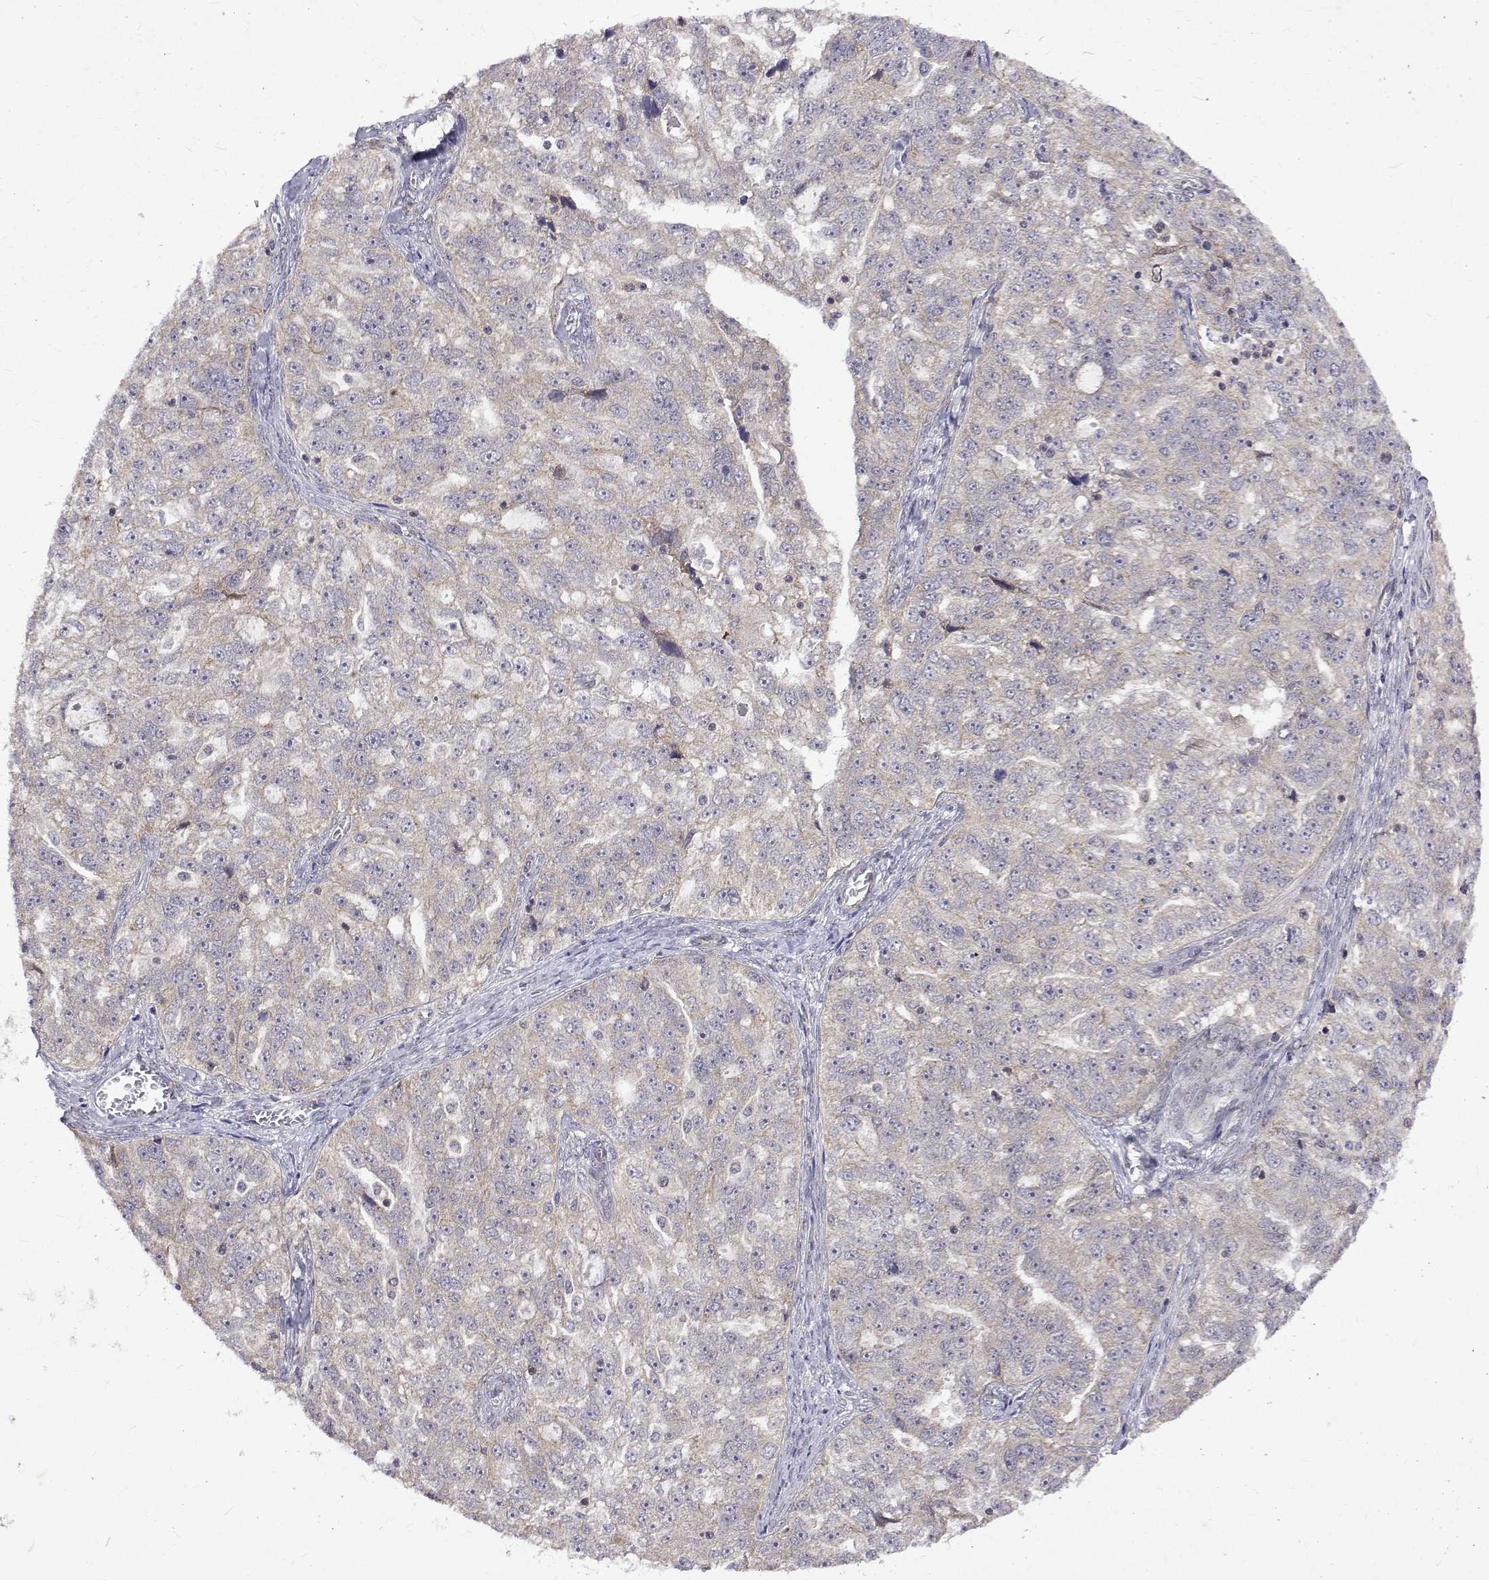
{"staining": {"intensity": "negative", "quantity": "none", "location": "none"}, "tissue": "ovarian cancer", "cell_type": "Tumor cells", "image_type": "cancer", "snomed": [{"axis": "morphology", "description": "Cystadenocarcinoma, serous, NOS"}, {"axis": "topography", "description": "Ovary"}], "caption": "This histopathology image is of ovarian cancer (serous cystadenocarcinoma) stained with immunohistochemistry (IHC) to label a protein in brown with the nuclei are counter-stained blue. There is no positivity in tumor cells.", "gene": "ALKBH8", "patient": {"sex": "female", "age": 51}}